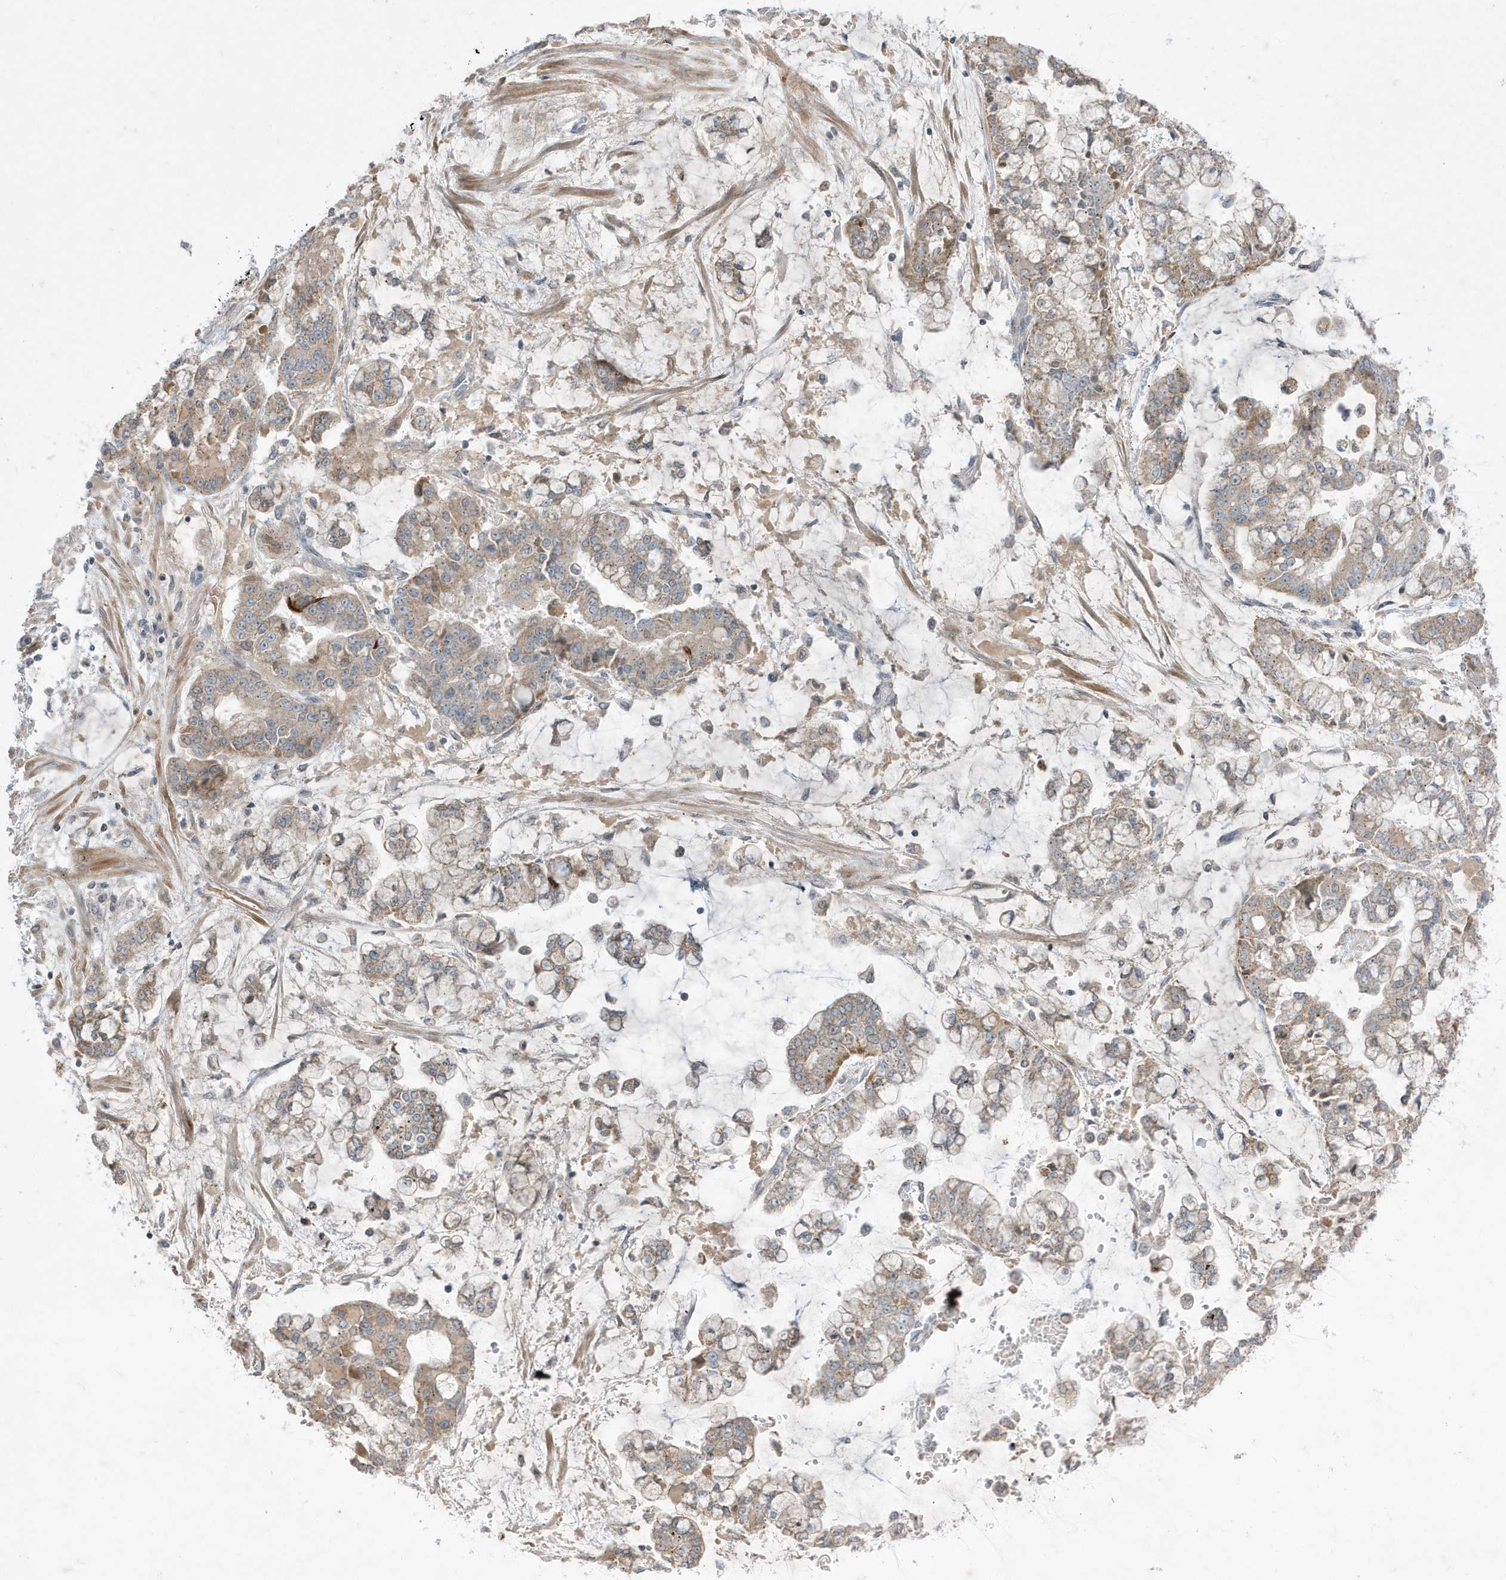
{"staining": {"intensity": "moderate", "quantity": ">75%", "location": "cytoplasmic/membranous"}, "tissue": "stomach cancer", "cell_type": "Tumor cells", "image_type": "cancer", "snomed": [{"axis": "morphology", "description": "Normal tissue, NOS"}, {"axis": "morphology", "description": "Adenocarcinoma, NOS"}, {"axis": "topography", "description": "Stomach, upper"}, {"axis": "topography", "description": "Stomach"}], "caption": "Immunohistochemistry staining of stomach cancer (adenocarcinoma), which shows medium levels of moderate cytoplasmic/membranous staining in approximately >75% of tumor cells indicating moderate cytoplasmic/membranous protein positivity. The staining was performed using DAB (brown) for protein detection and nuclei were counterstained in hematoxylin (blue).", "gene": "FNDC1", "patient": {"sex": "male", "age": 76}}